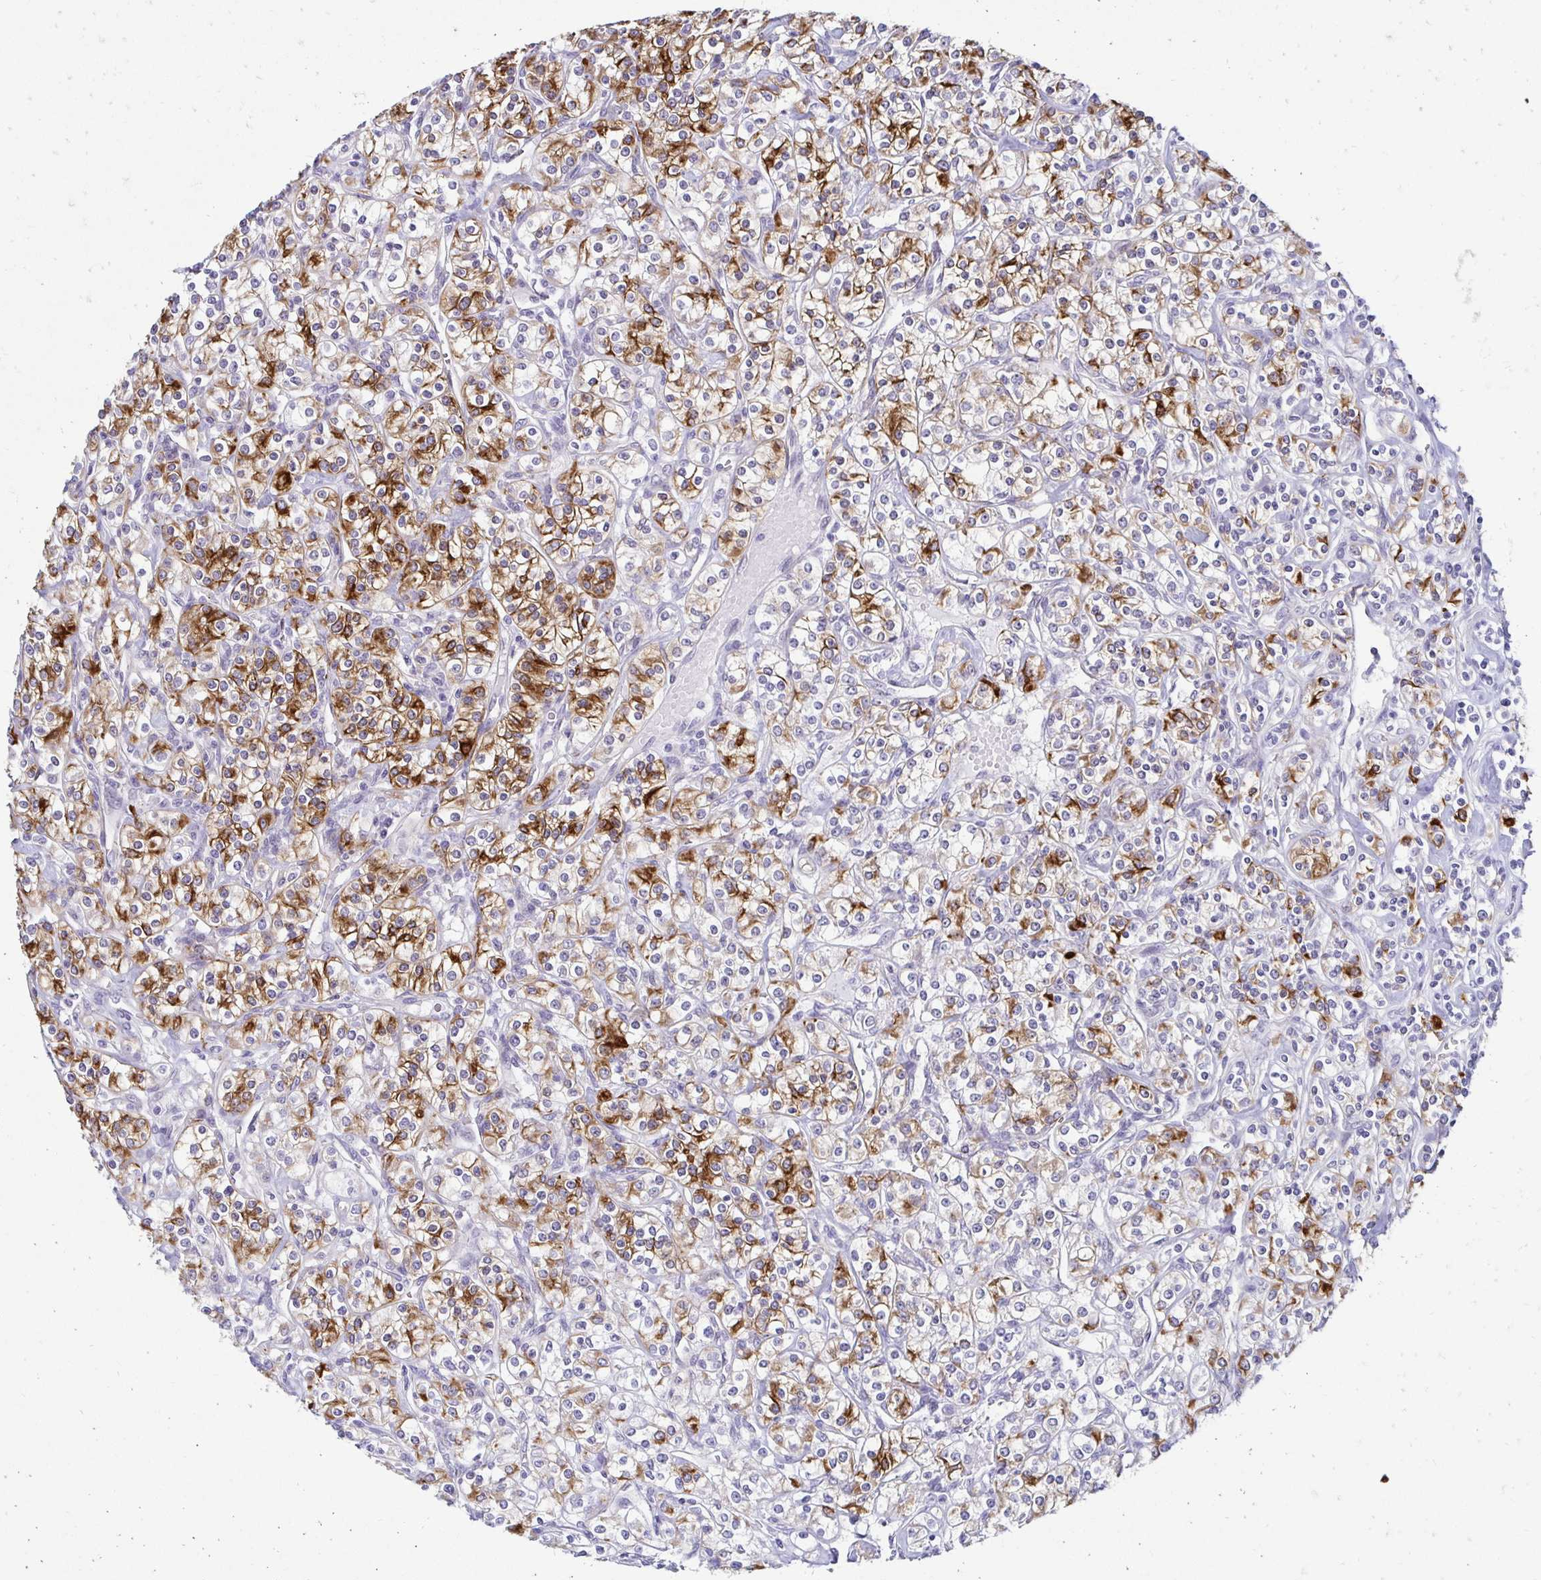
{"staining": {"intensity": "strong", "quantity": "25%-75%", "location": "cytoplasmic/membranous"}, "tissue": "renal cancer", "cell_type": "Tumor cells", "image_type": "cancer", "snomed": [{"axis": "morphology", "description": "Adenocarcinoma, NOS"}, {"axis": "topography", "description": "Kidney"}], "caption": "Tumor cells demonstrate strong cytoplasmic/membranous positivity in approximately 25%-75% of cells in renal cancer (adenocarcinoma).", "gene": "C1QTNF2", "patient": {"sex": "male", "age": 77}}